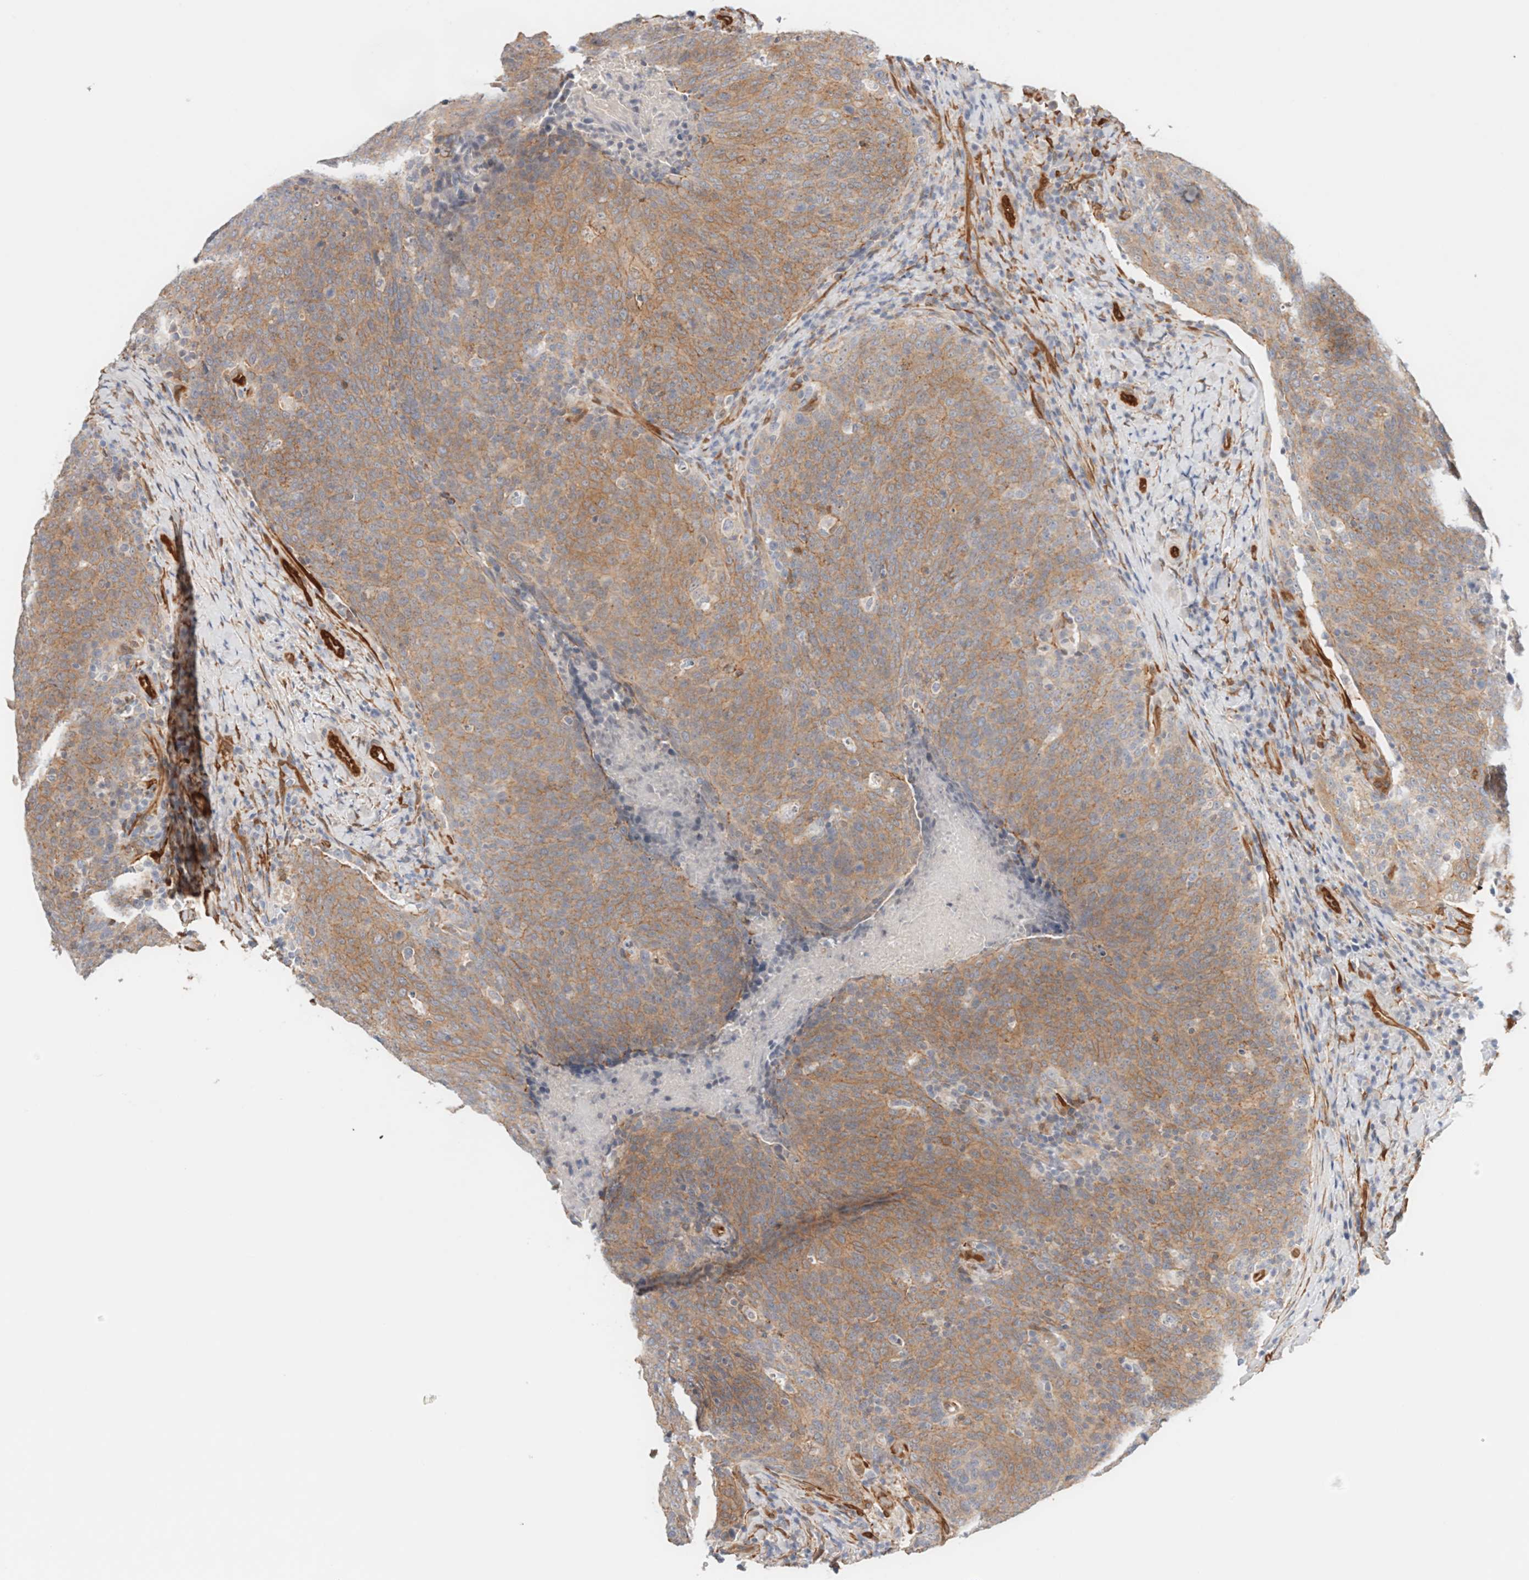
{"staining": {"intensity": "moderate", "quantity": ">75%", "location": "cytoplasmic/membranous"}, "tissue": "head and neck cancer", "cell_type": "Tumor cells", "image_type": "cancer", "snomed": [{"axis": "morphology", "description": "Squamous cell carcinoma, NOS"}, {"axis": "morphology", "description": "Squamous cell carcinoma, metastatic, NOS"}, {"axis": "topography", "description": "Lymph node"}, {"axis": "topography", "description": "Head-Neck"}], "caption": "Human metastatic squamous cell carcinoma (head and neck) stained with a brown dye reveals moderate cytoplasmic/membranous positive expression in about >75% of tumor cells.", "gene": "LMCD1", "patient": {"sex": "male", "age": 62}}